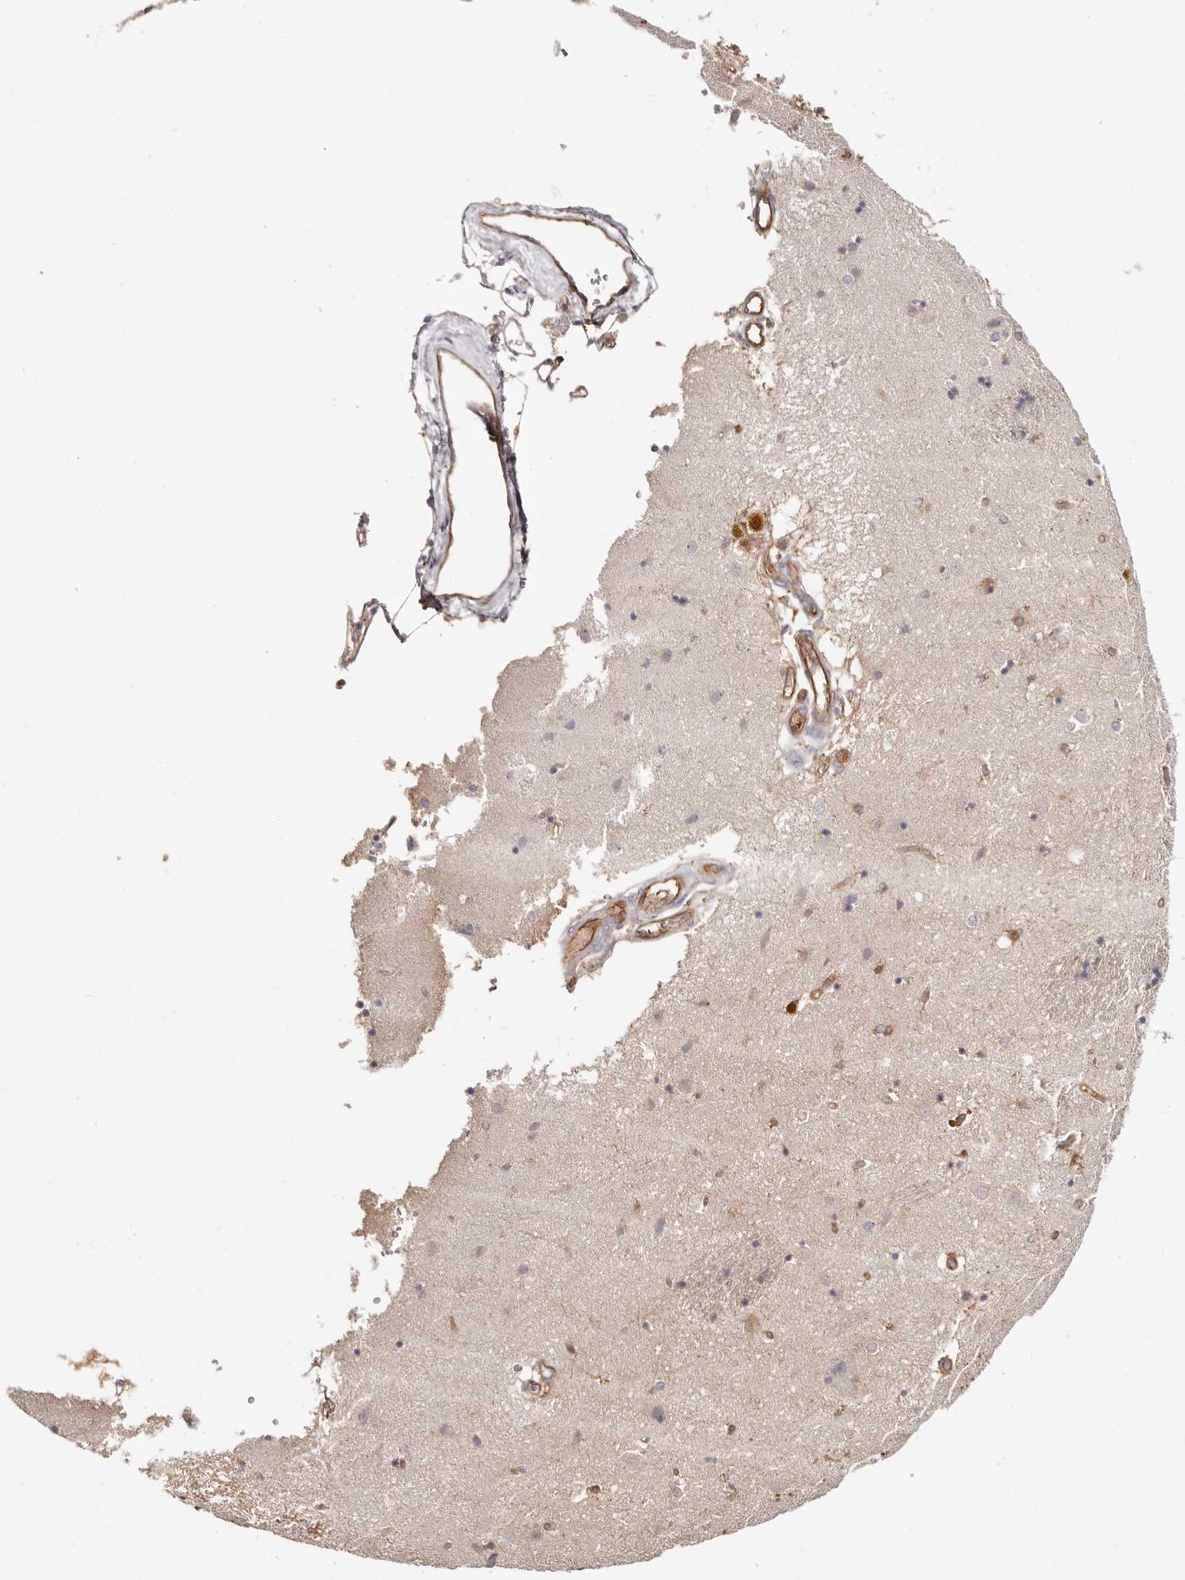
{"staining": {"intensity": "negative", "quantity": "none", "location": "none"}, "tissue": "caudate", "cell_type": "Glial cells", "image_type": "normal", "snomed": [{"axis": "morphology", "description": "Normal tissue, NOS"}, {"axis": "topography", "description": "Lateral ventricle wall"}], "caption": "DAB immunohistochemical staining of normal caudate displays no significant positivity in glial cells.", "gene": "LAP3", "patient": {"sex": "male", "age": 70}}